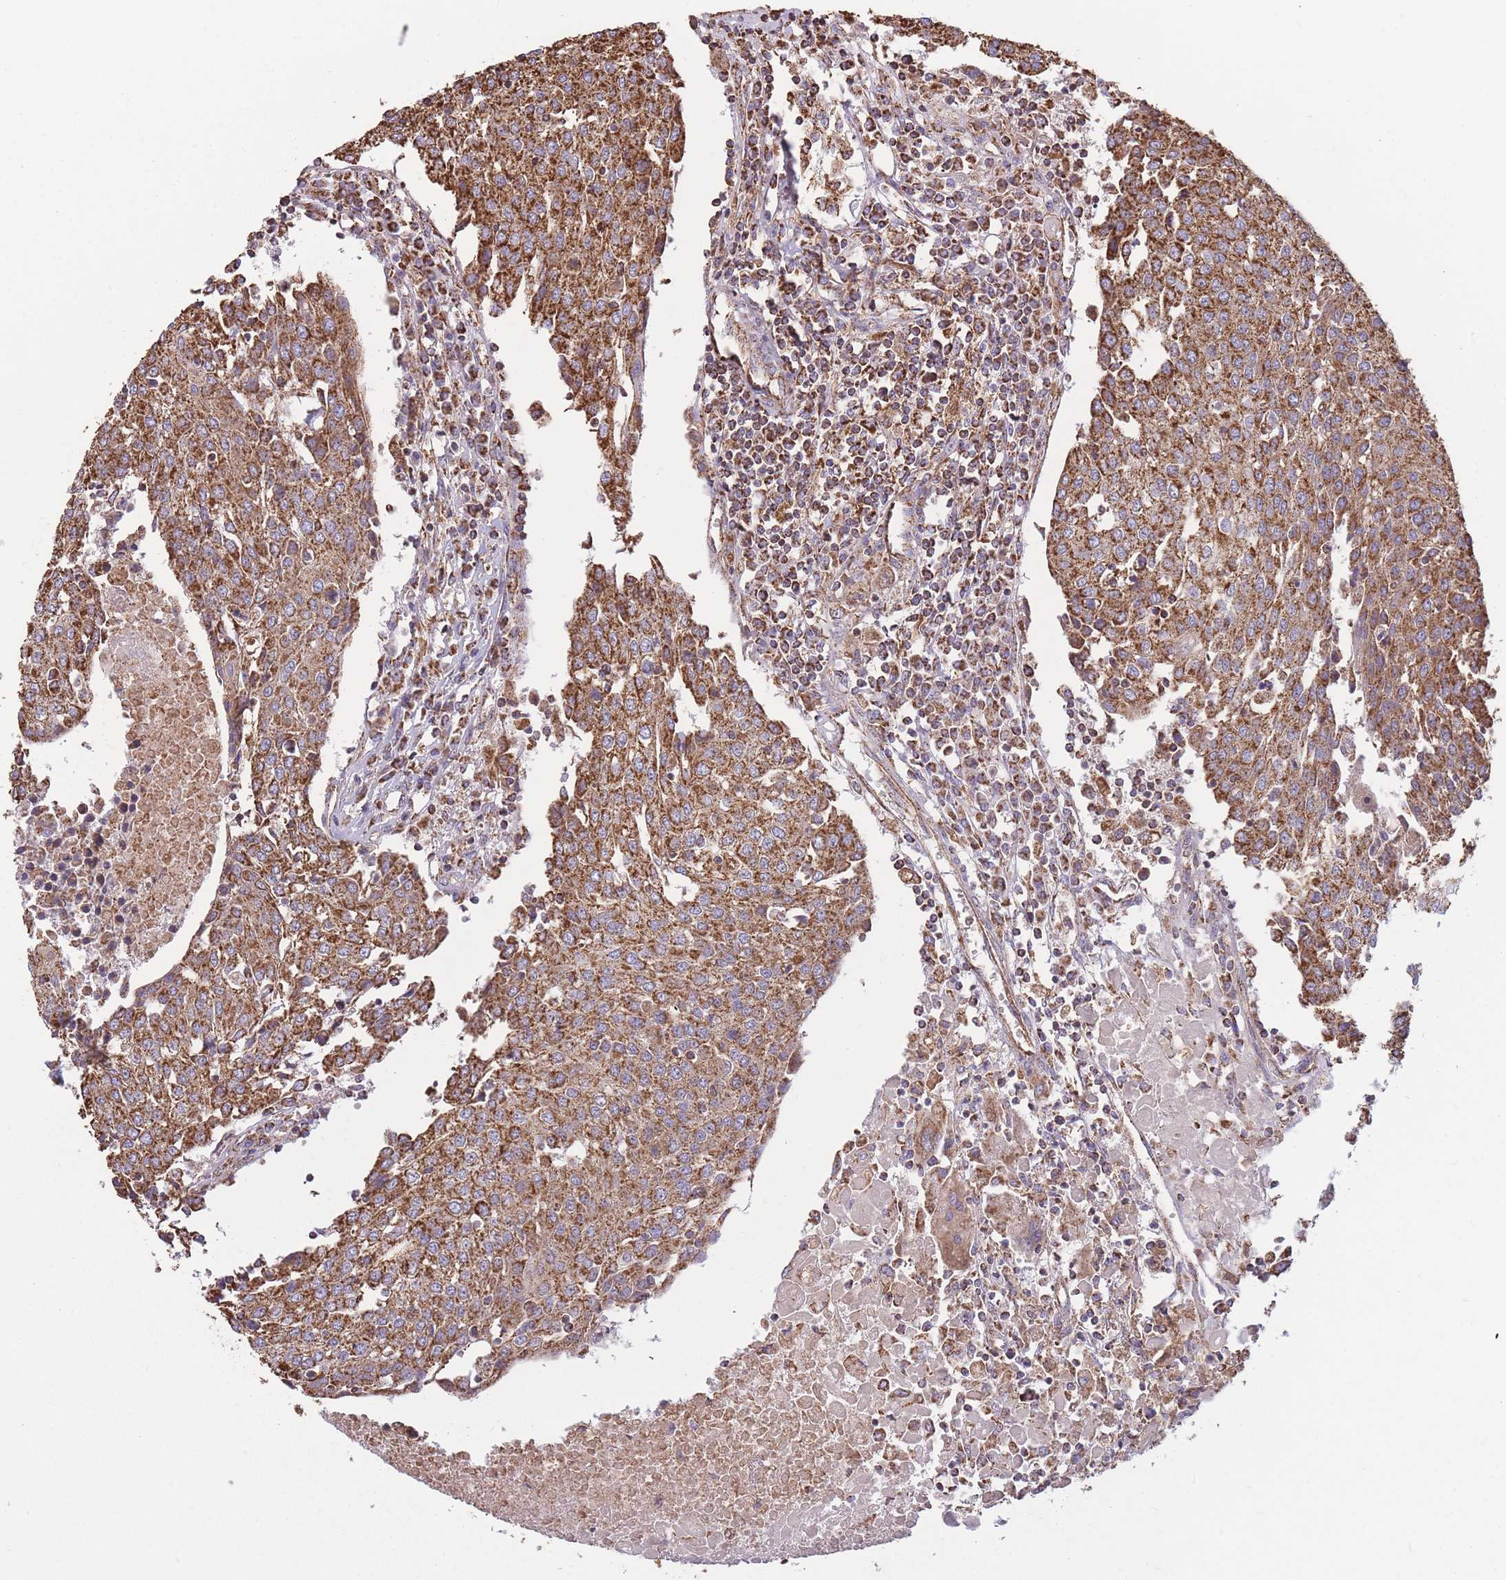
{"staining": {"intensity": "strong", "quantity": ">75%", "location": "cytoplasmic/membranous"}, "tissue": "urothelial cancer", "cell_type": "Tumor cells", "image_type": "cancer", "snomed": [{"axis": "morphology", "description": "Urothelial carcinoma, High grade"}, {"axis": "topography", "description": "Urinary bladder"}], "caption": "Immunohistochemistry of human urothelial cancer reveals high levels of strong cytoplasmic/membranous positivity in approximately >75% of tumor cells.", "gene": "KIF16B", "patient": {"sex": "female", "age": 85}}